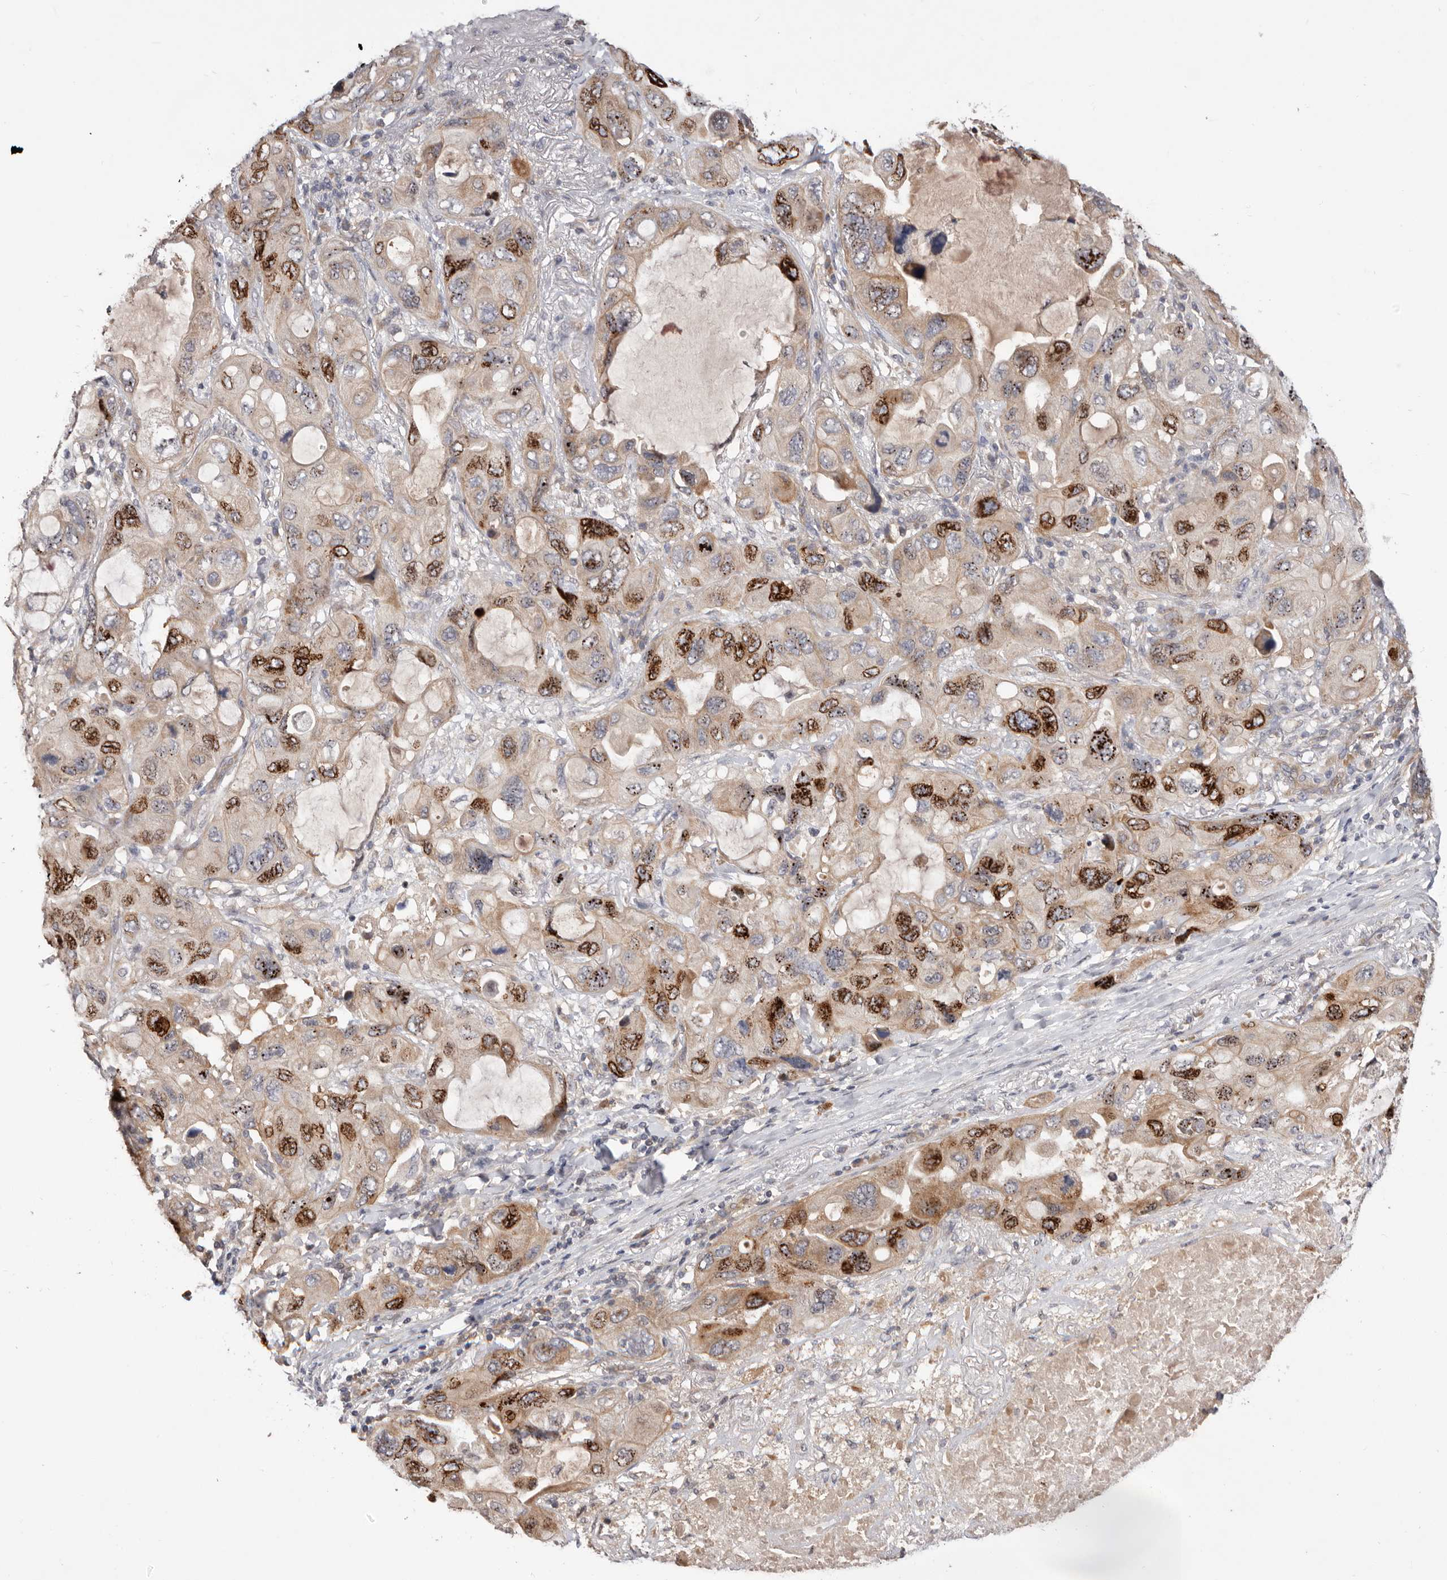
{"staining": {"intensity": "strong", "quantity": "25%-75%", "location": "cytoplasmic/membranous,nuclear"}, "tissue": "lung cancer", "cell_type": "Tumor cells", "image_type": "cancer", "snomed": [{"axis": "morphology", "description": "Squamous cell carcinoma, NOS"}, {"axis": "topography", "description": "Lung"}], "caption": "A brown stain shows strong cytoplasmic/membranous and nuclear staining of a protein in human lung cancer (squamous cell carcinoma) tumor cells.", "gene": "DOP1A", "patient": {"sex": "female", "age": 73}}